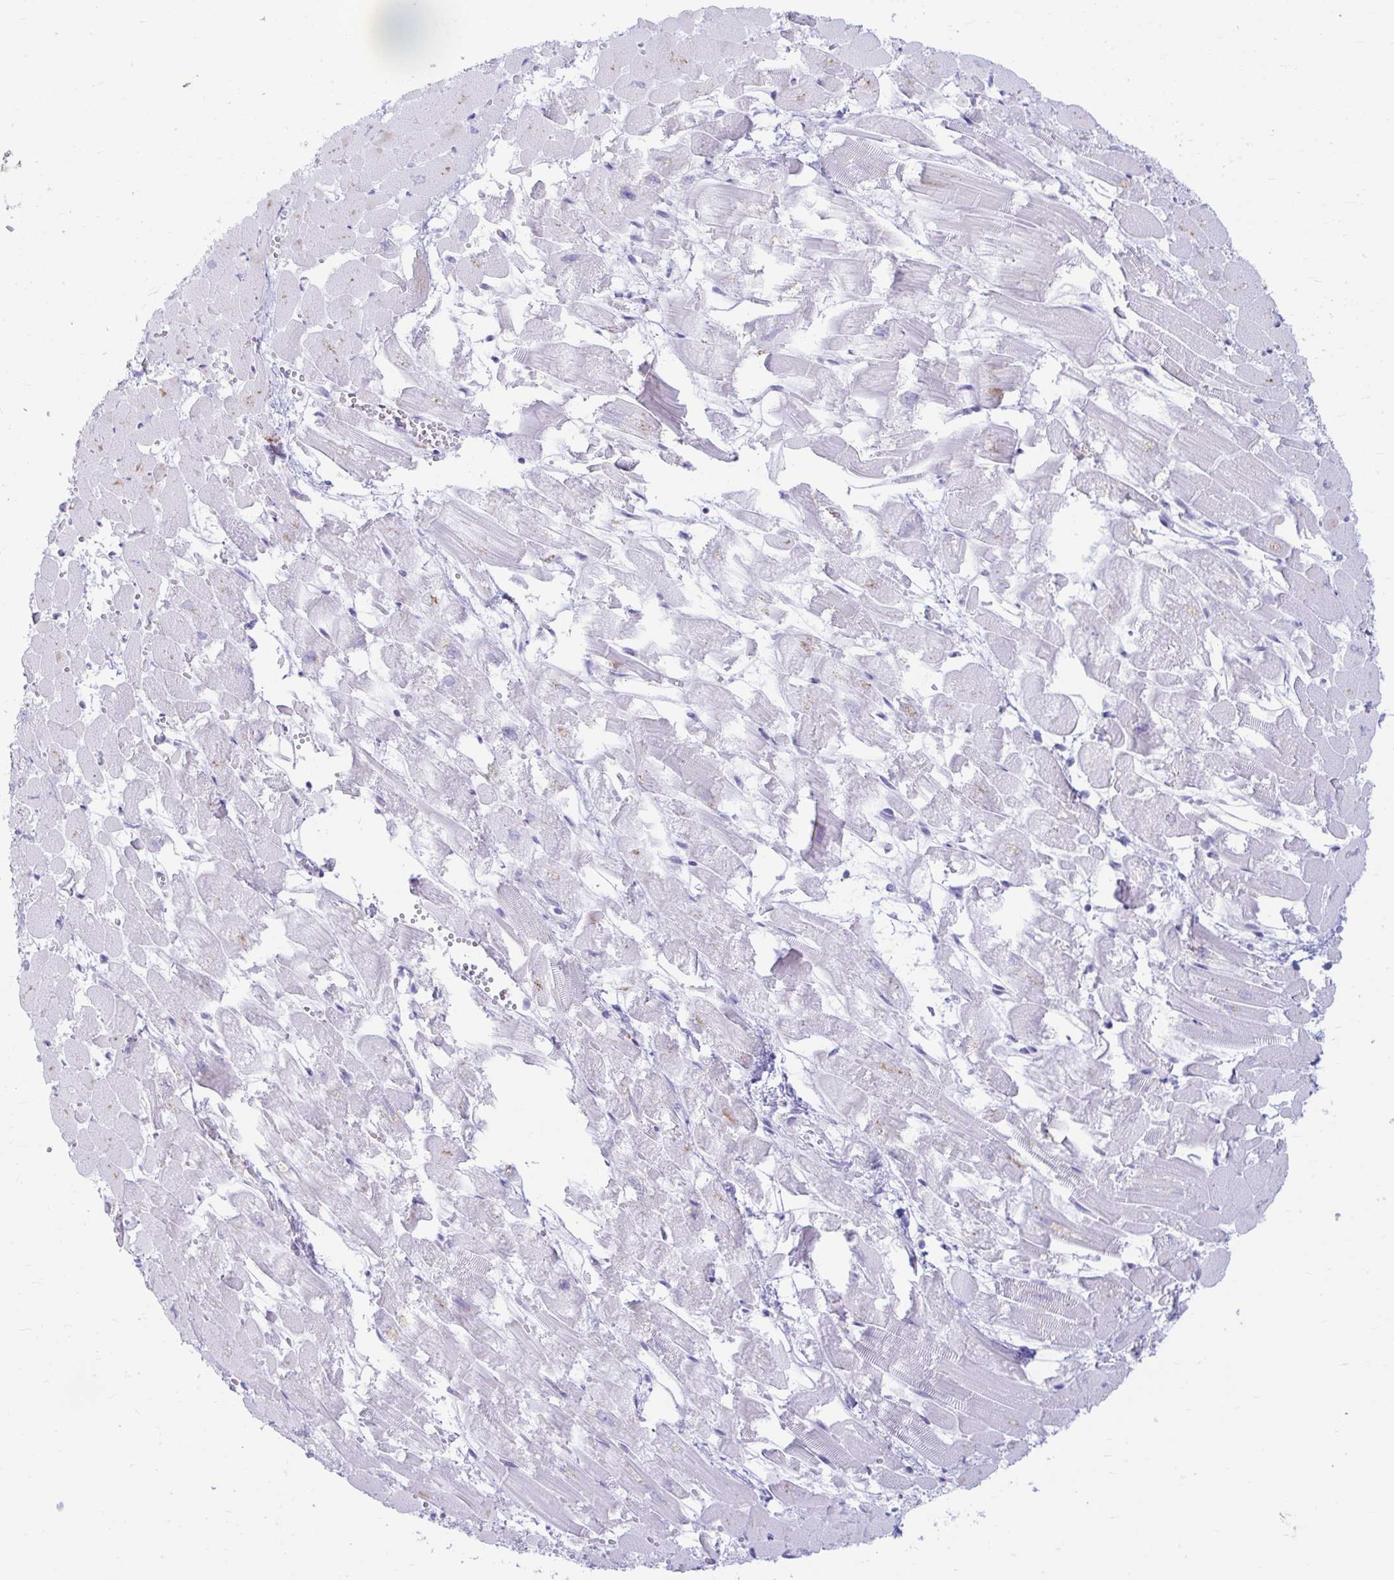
{"staining": {"intensity": "negative", "quantity": "none", "location": "none"}, "tissue": "heart muscle", "cell_type": "Cardiomyocytes", "image_type": "normal", "snomed": [{"axis": "morphology", "description": "Normal tissue, NOS"}, {"axis": "topography", "description": "Heart"}], "caption": "There is no significant staining in cardiomyocytes of heart muscle. The staining was performed using DAB to visualize the protein expression in brown, while the nuclei were stained in blue with hematoxylin (Magnification: 20x).", "gene": "ERICH6", "patient": {"sex": "female", "age": 52}}